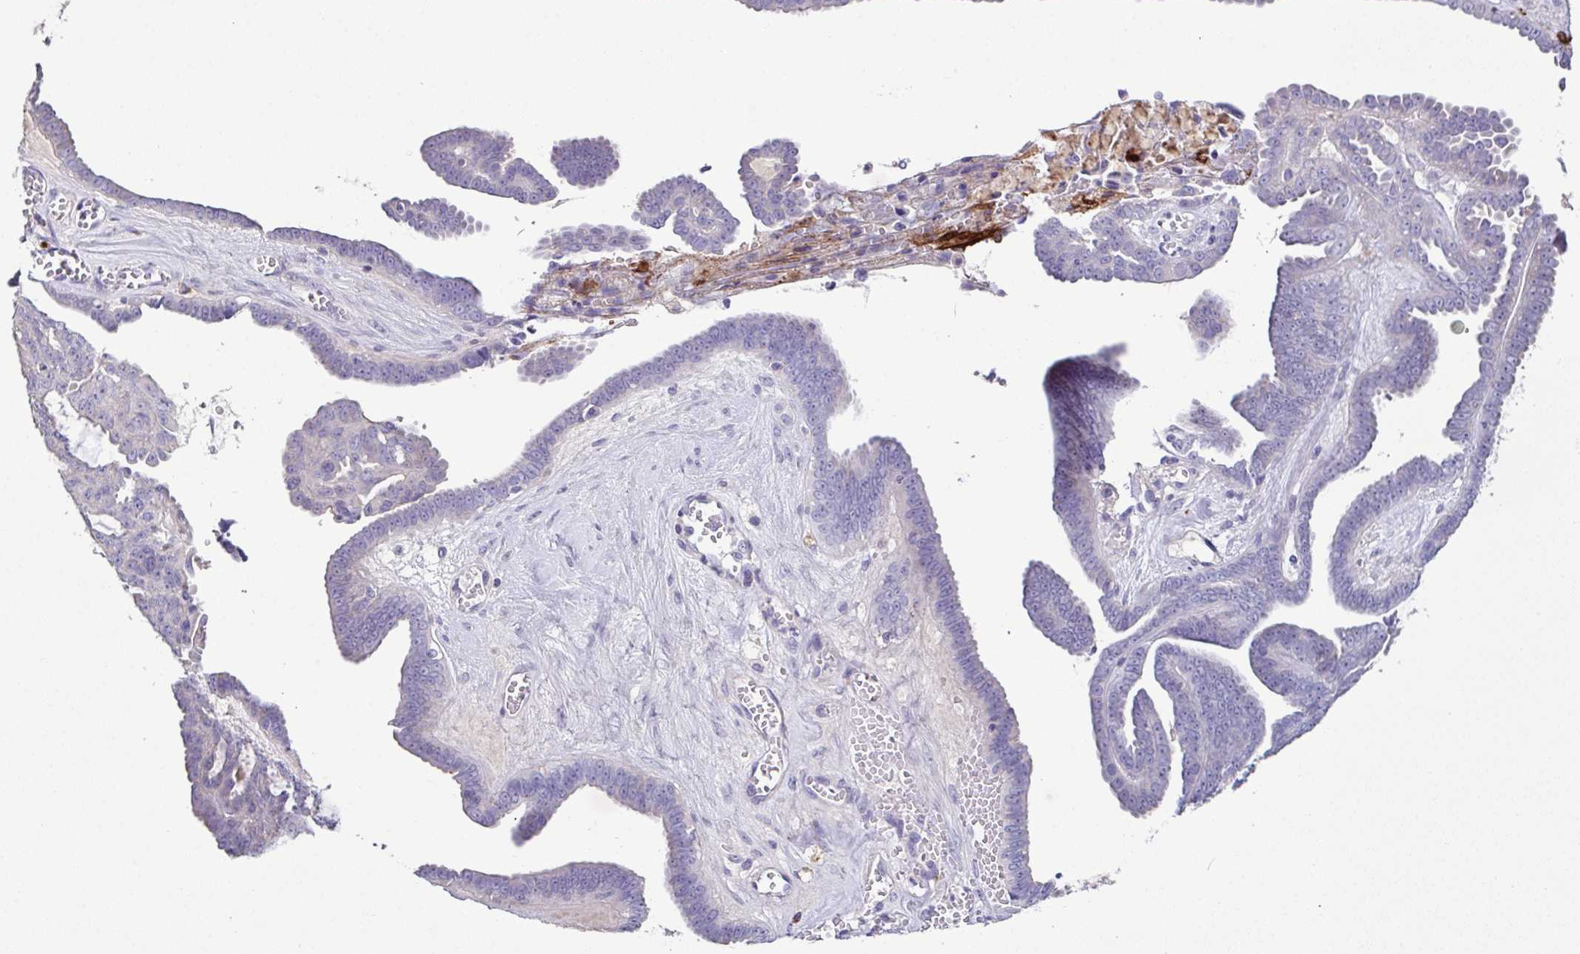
{"staining": {"intensity": "negative", "quantity": "none", "location": "none"}, "tissue": "ovarian cancer", "cell_type": "Tumor cells", "image_type": "cancer", "snomed": [{"axis": "morphology", "description": "Cystadenocarcinoma, serous, NOS"}, {"axis": "topography", "description": "Ovary"}], "caption": "This is an IHC histopathology image of human serous cystadenocarcinoma (ovarian). There is no positivity in tumor cells.", "gene": "MARCO", "patient": {"sex": "female", "age": 71}}